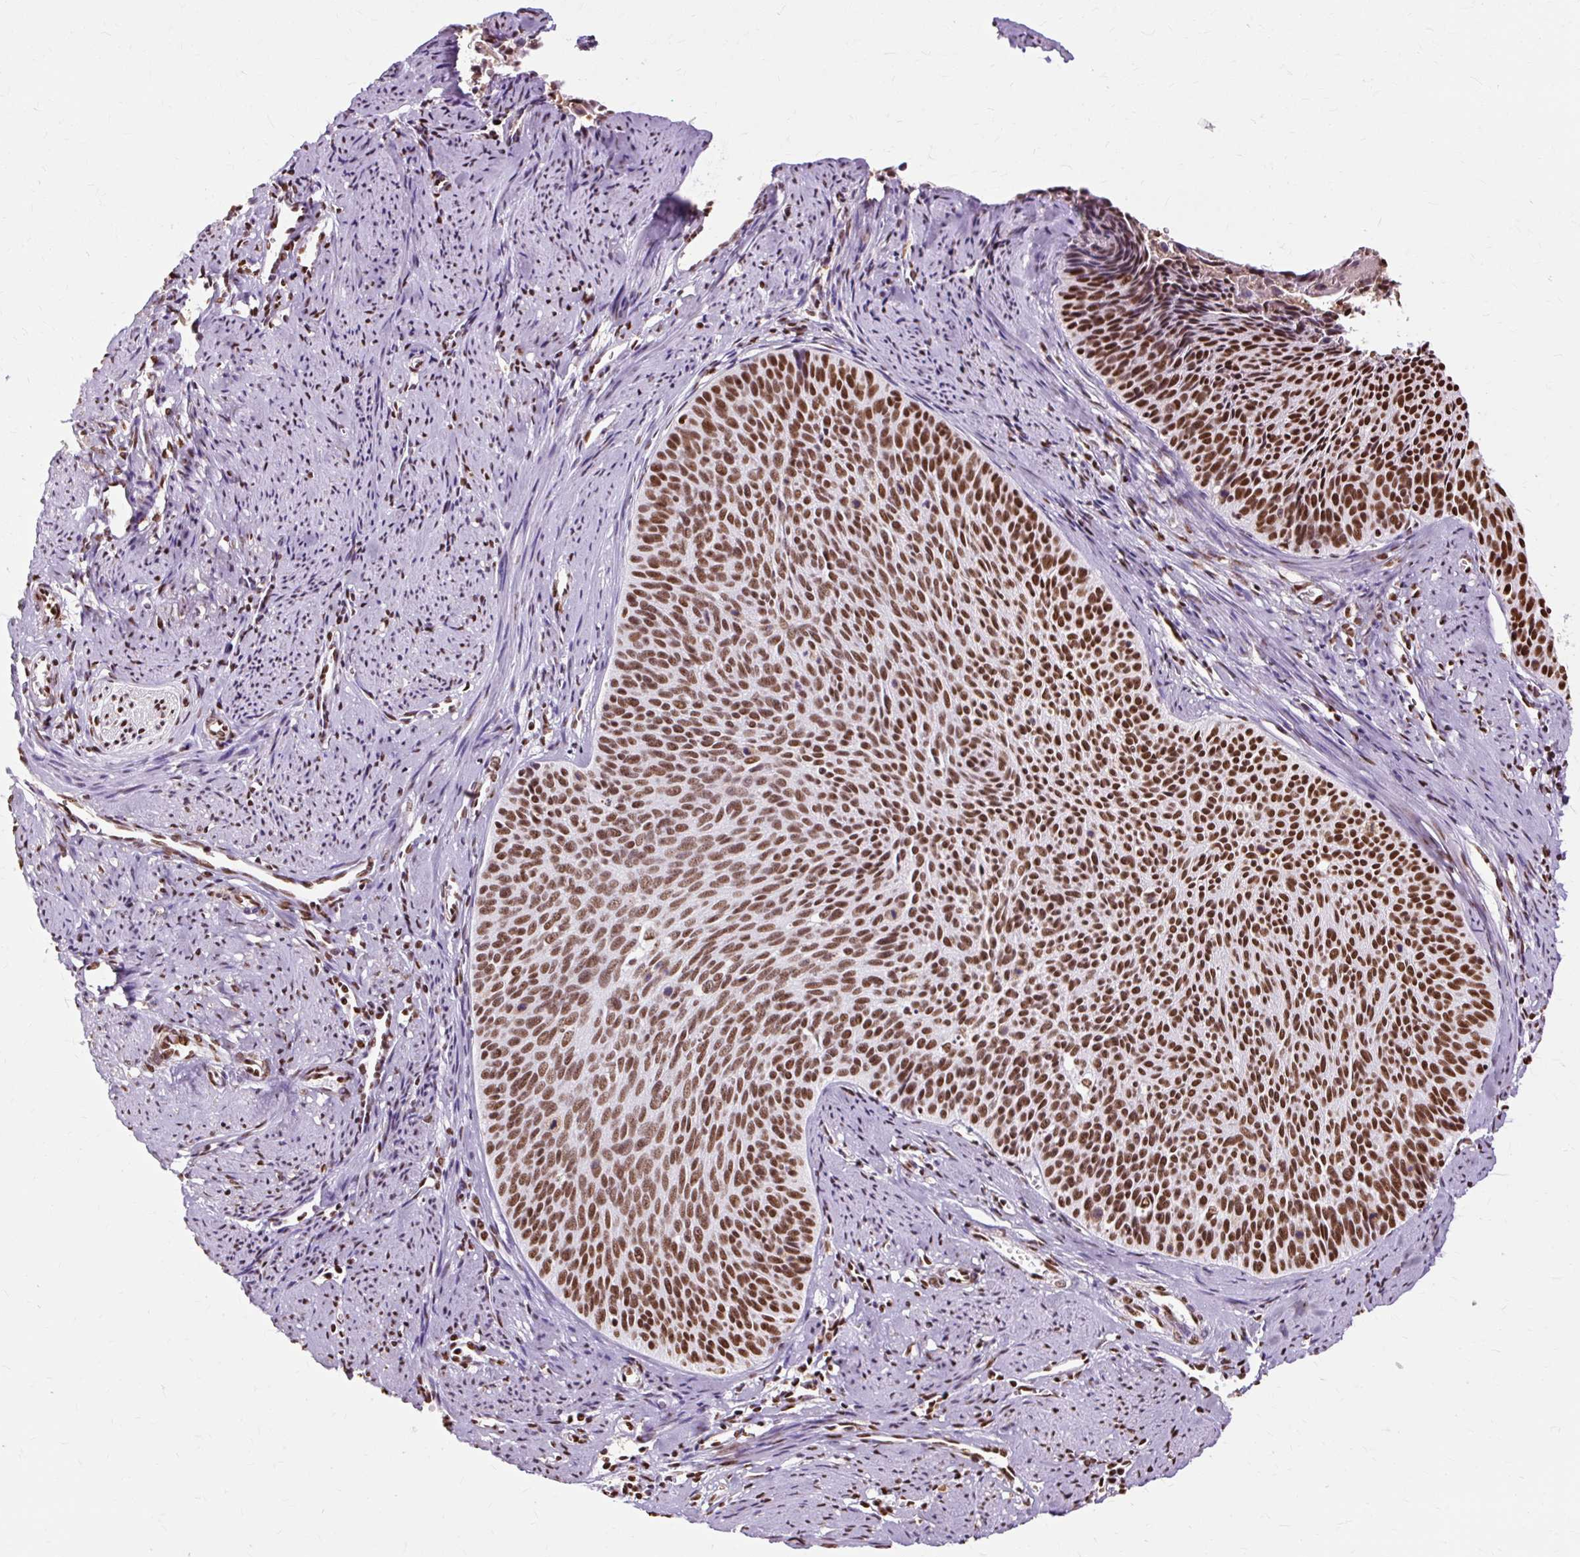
{"staining": {"intensity": "strong", "quantity": ">75%", "location": "nuclear"}, "tissue": "cervical cancer", "cell_type": "Tumor cells", "image_type": "cancer", "snomed": [{"axis": "morphology", "description": "Squamous cell carcinoma, NOS"}, {"axis": "topography", "description": "Cervix"}], "caption": "Immunohistochemistry (IHC) (DAB) staining of cervical cancer (squamous cell carcinoma) shows strong nuclear protein staining in about >75% of tumor cells.", "gene": "XRCC6", "patient": {"sex": "female", "age": 55}}